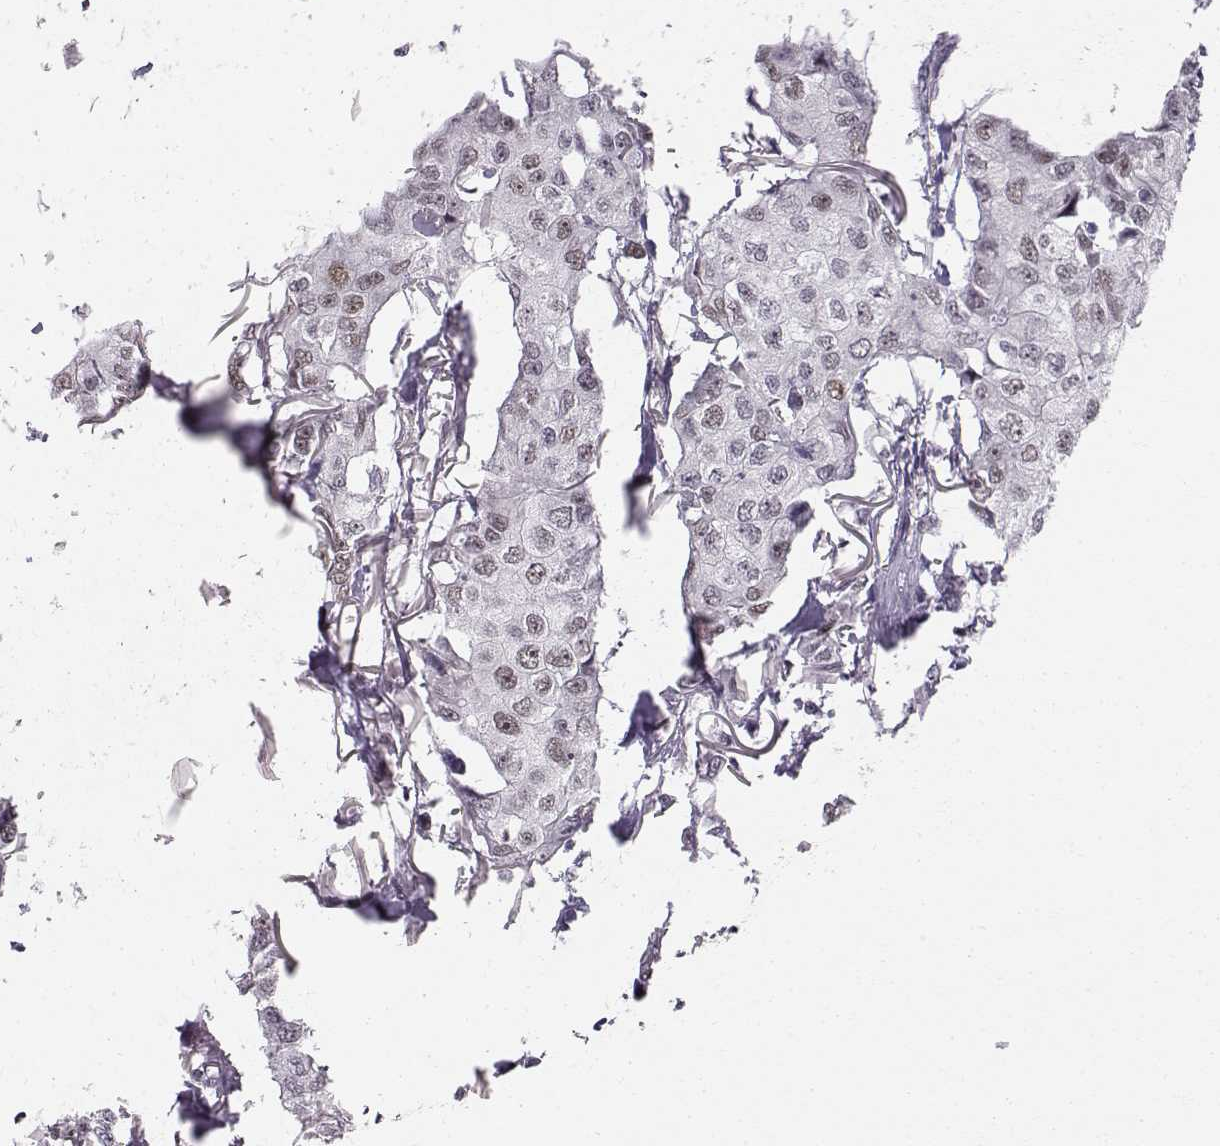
{"staining": {"intensity": "weak", "quantity": "<25%", "location": "nuclear"}, "tissue": "breast cancer", "cell_type": "Tumor cells", "image_type": "cancer", "snomed": [{"axis": "morphology", "description": "Duct carcinoma"}, {"axis": "topography", "description": "Breast"}], "caption": "A micrograph of breast cancer stained for a protein displays no brown staining in tumor cells.", "gene": "RPP38", "patient": {"sex": "female", "age": 80}}